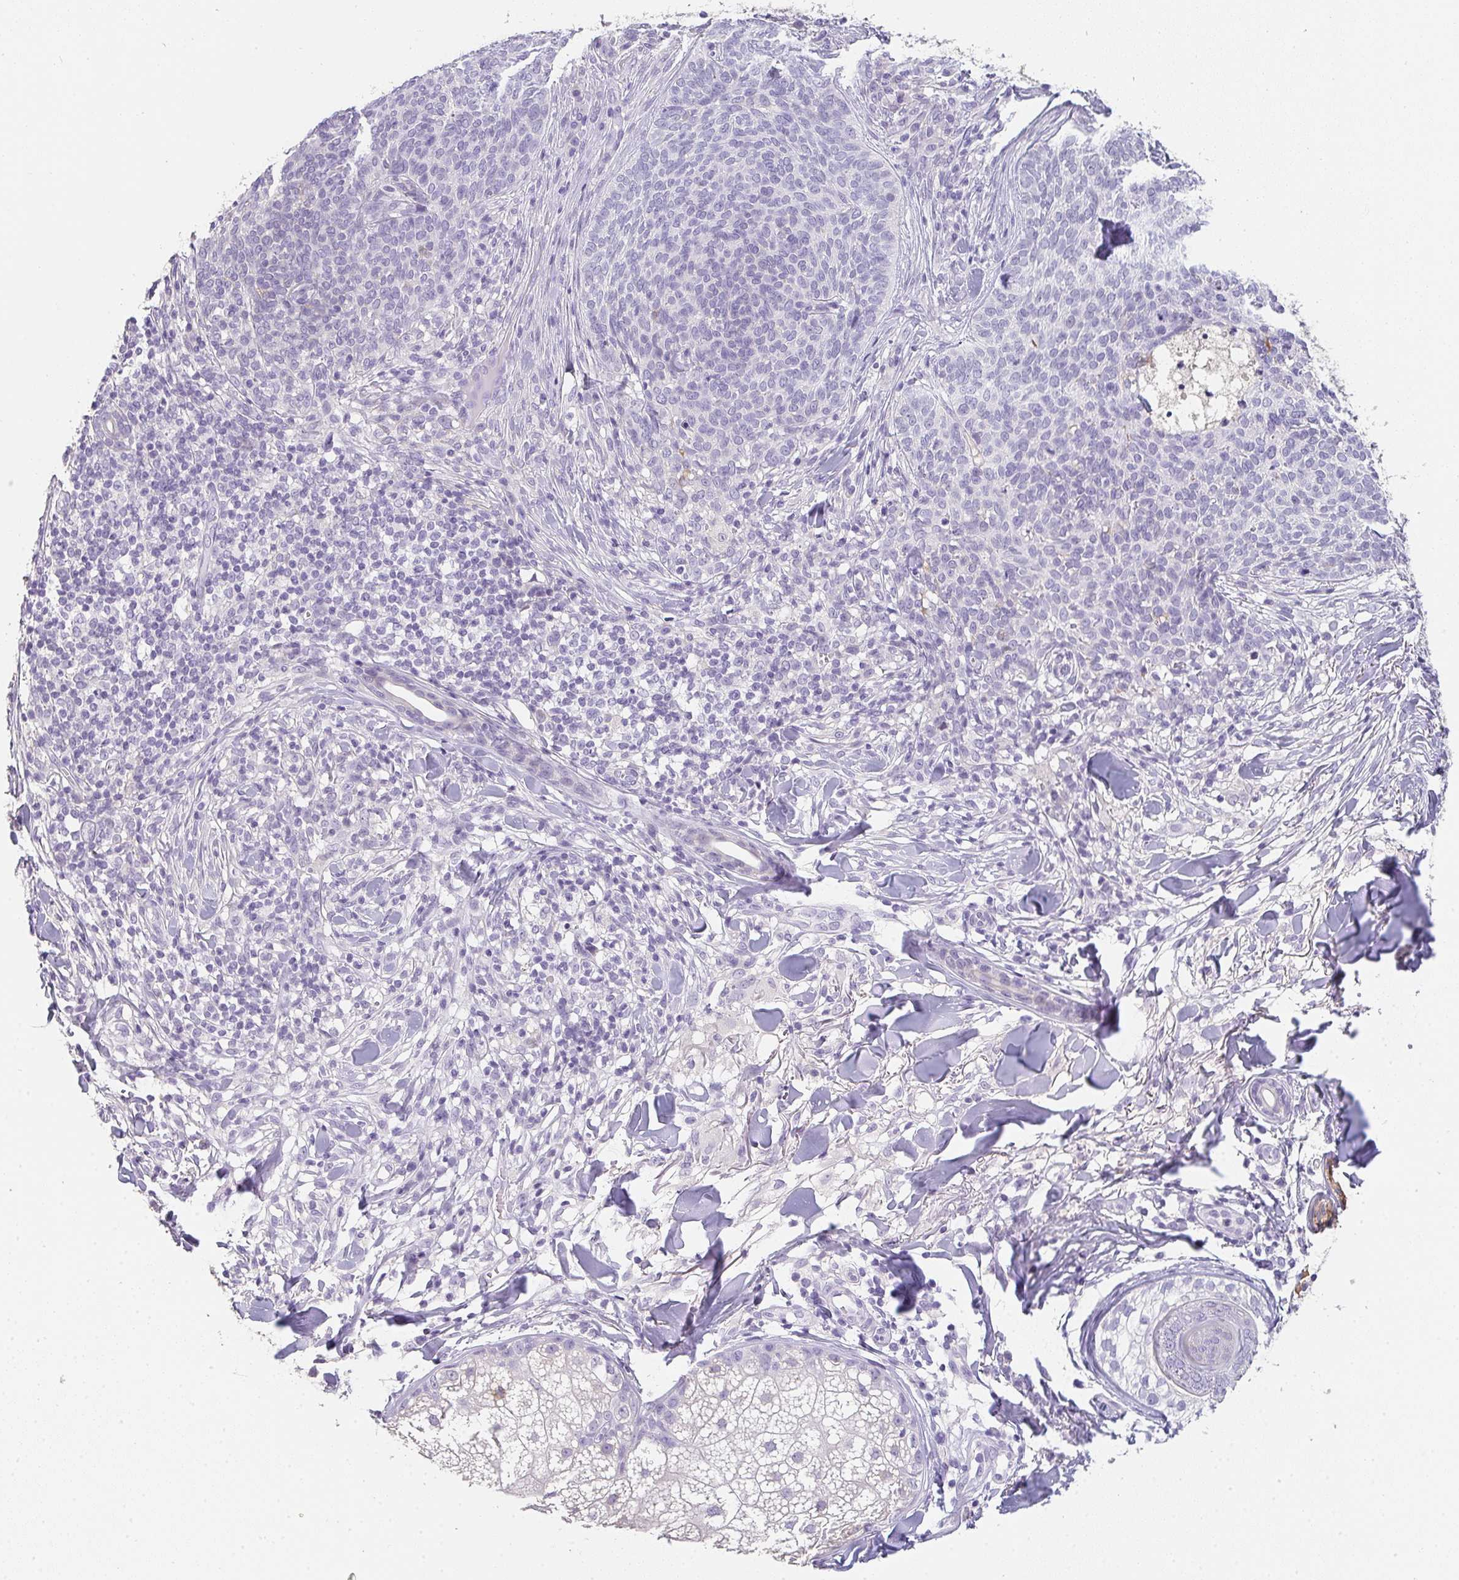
{"staining": {"intensity": "negative", "quantity": "none", "location": "none"}, "tissue": "skin cancer", "cell_type": "Tumor cells", "image_type": "cancer", "snomed": [{"axis": "morphology", "description": "Basal cell carcinoma"}, {"axis": "topography", "description": "Skin"}, {"axis": "topography", "description": "Skin of face"}], "caption": "An immunohistochemistry (IHC) image of skin cancer (basal cell carcinoma) is shown. There is no staining in tumor cells of skin cancer (basal cell carcinoma).", "gene": "C1QTNF8", "patient": {"sex": "male", "age": 56}}